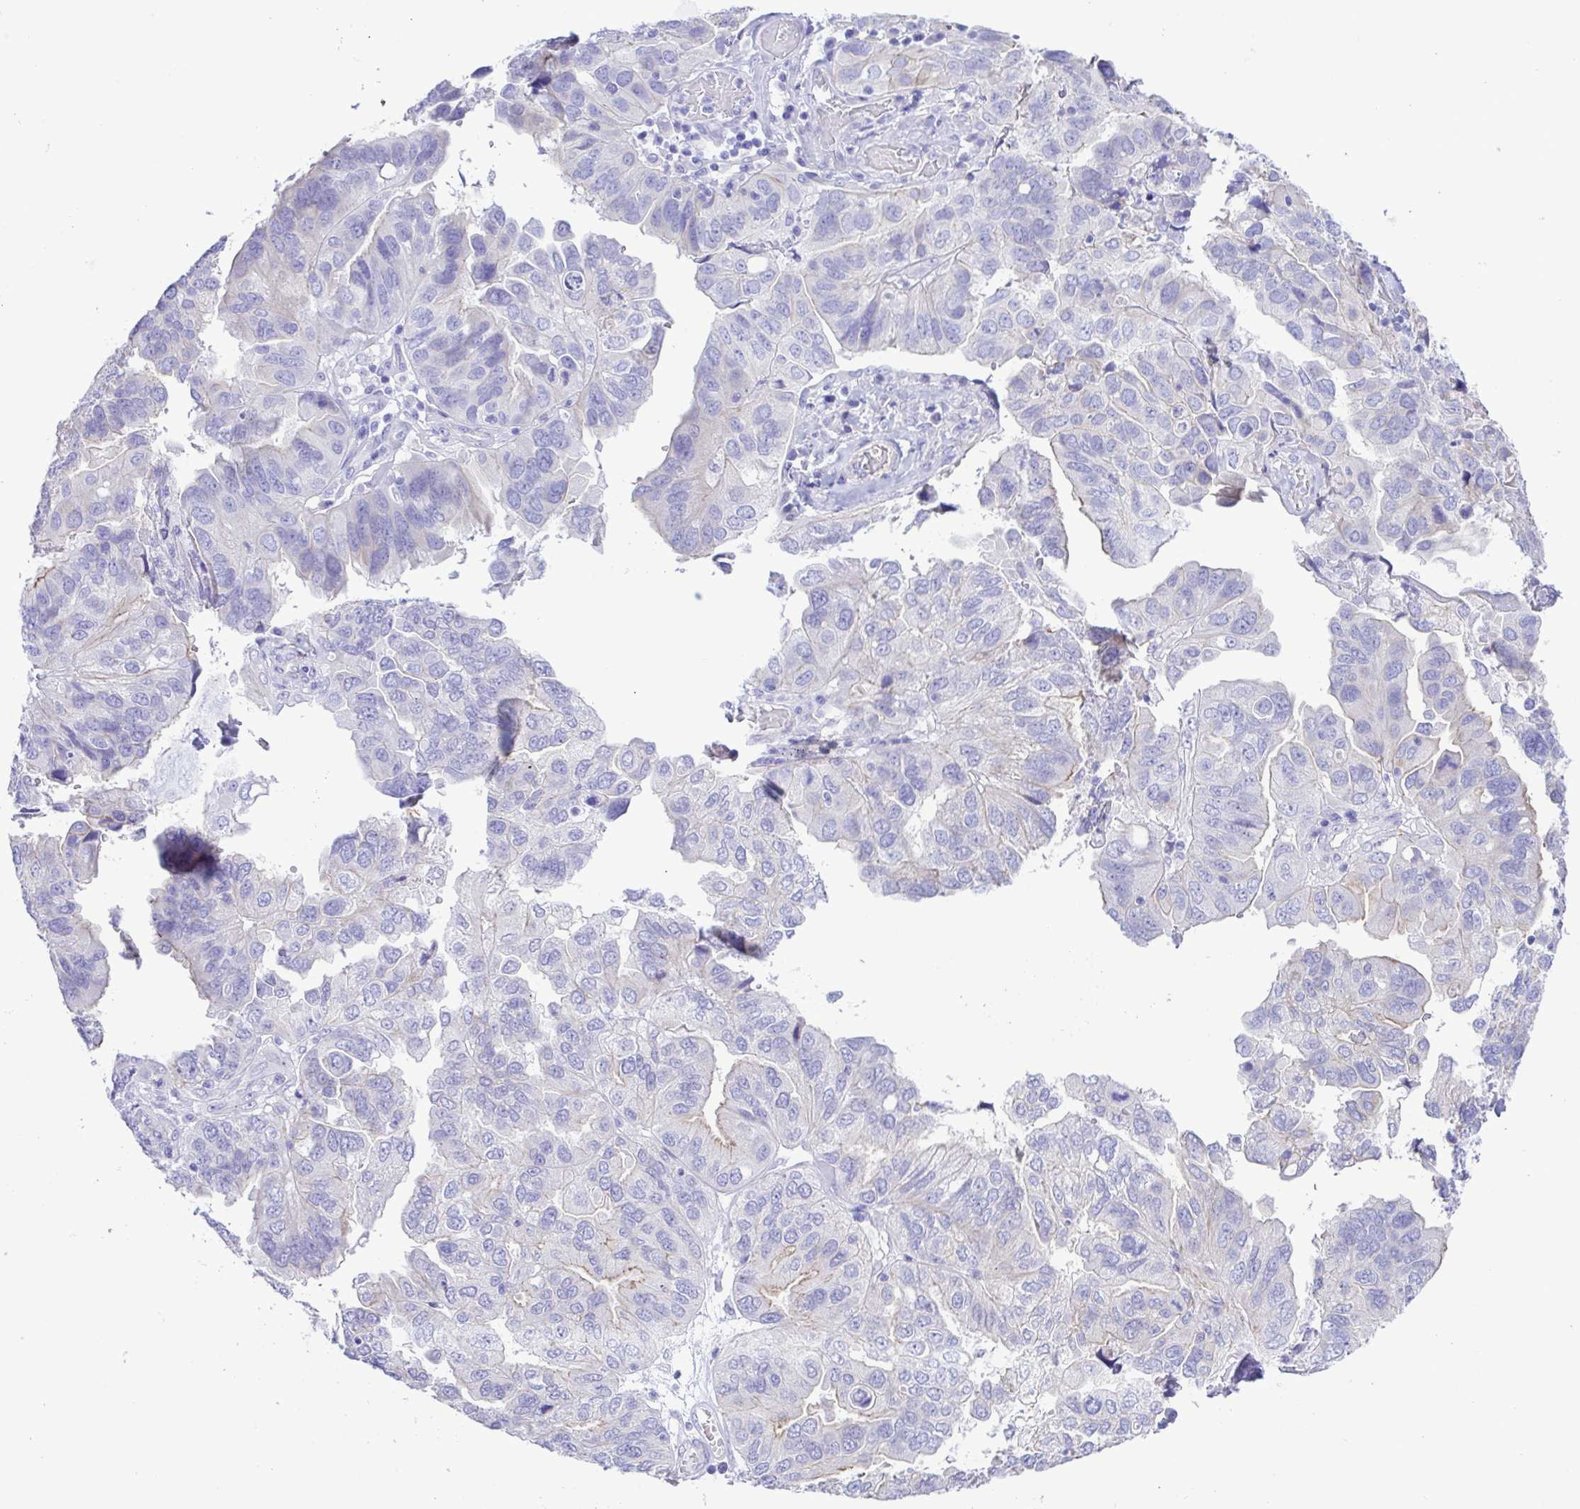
{"staining": {"intensity": "negative", "quantity": "none", "location": "none"}, "tissue": "ovarian cancer", "cell_type": "Tumor cells", "image_type": "cancer", "snomed": [{"axis": "morphology", "description": "Cystadenocarcinoma, serous, NOS"}, {"axis": "topography", "description": "Ovary"}], "caption": "The immunohistochemistry (IHC) micrograph has no significant expression in tumor cells of ovarian cancer tissue.", "gene": "CYP11A1", "patient": {"sex": "female", "age": 79}}